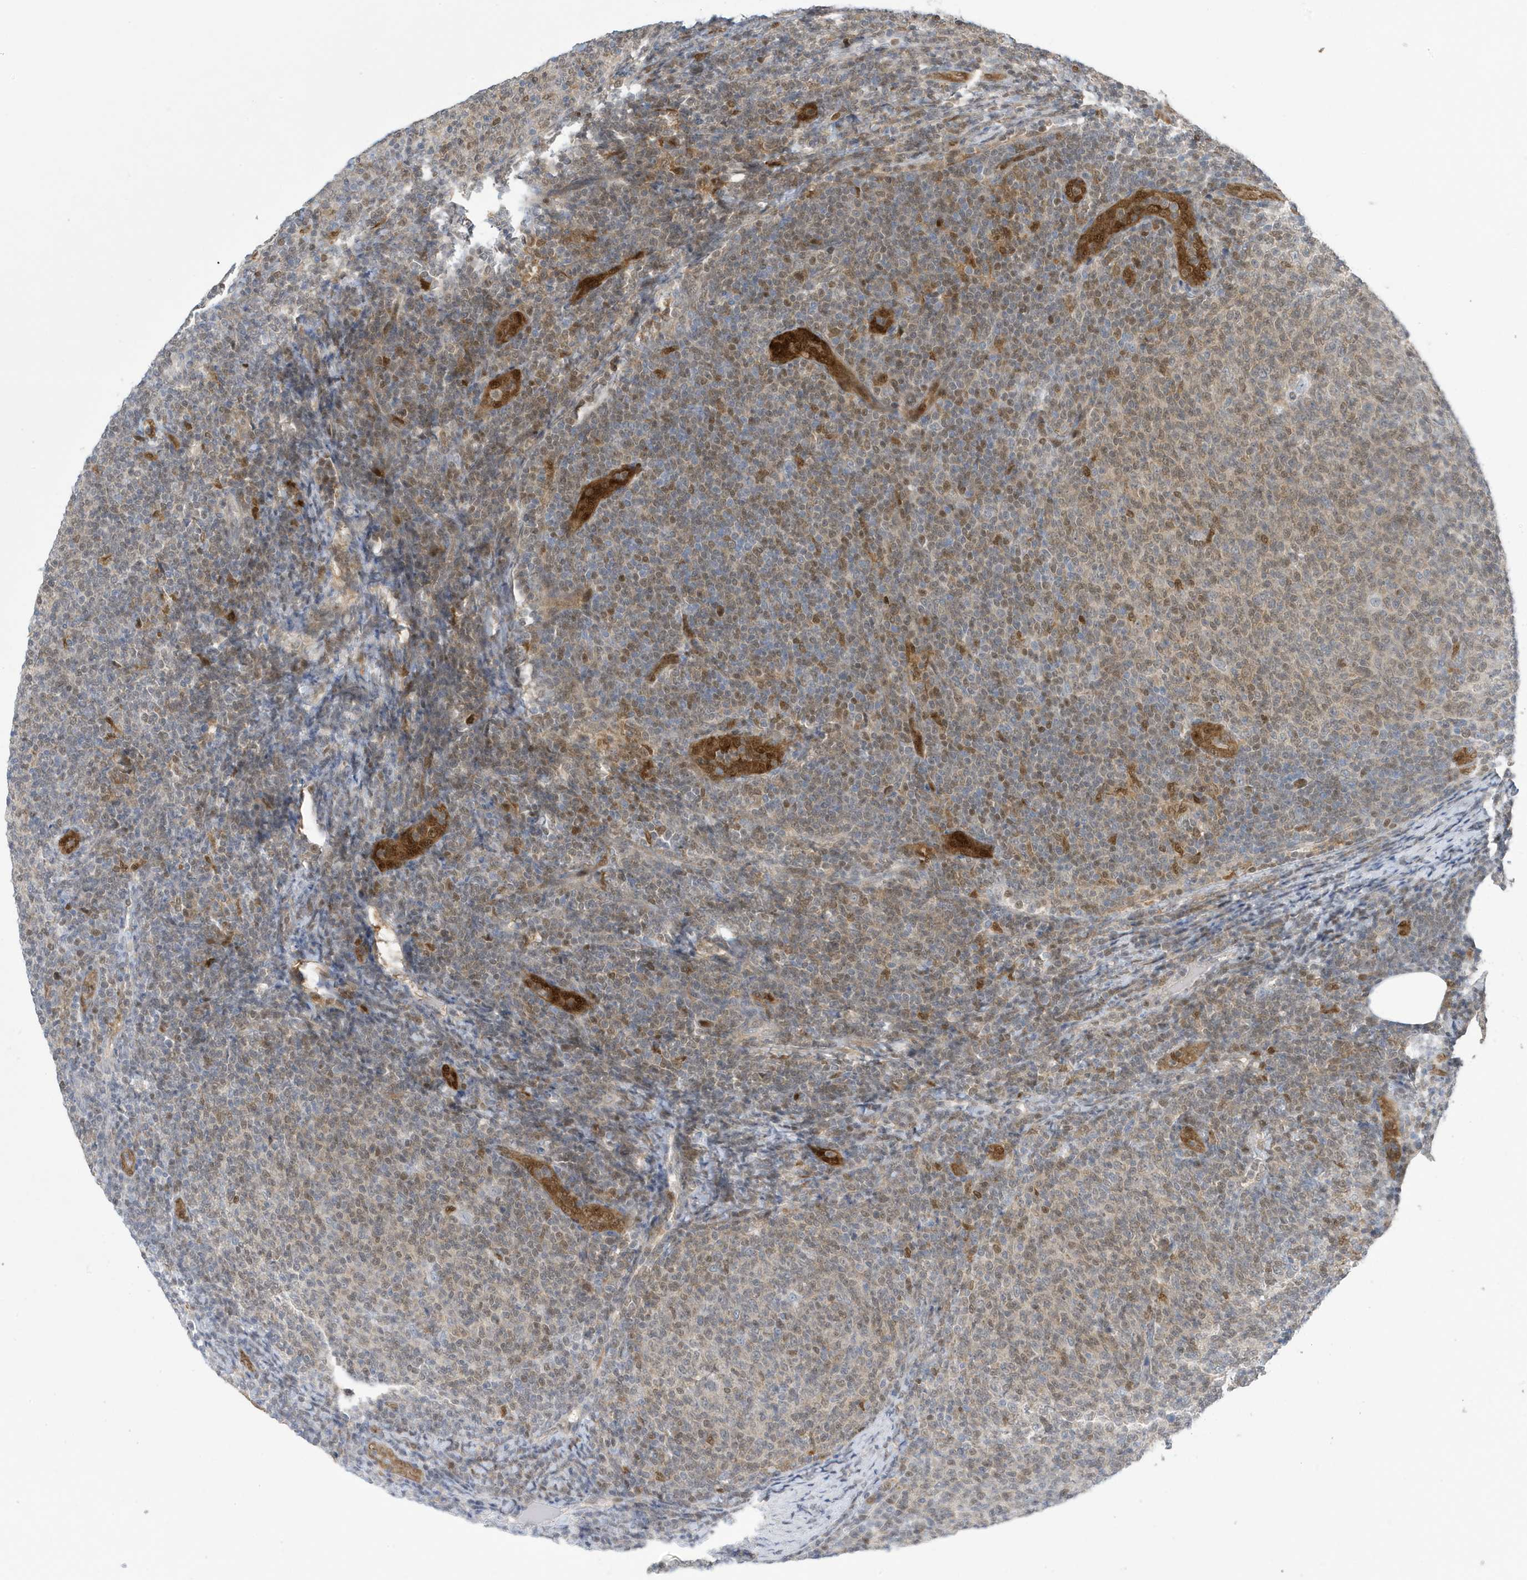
{"staining": {"intensity": "moderate", "quantity": "25%-75%", "location": "nuclear"}, "tissue": "lymphoma", "cell_type": "Tumor cells", "image_type": "cancer", "snomed": [{"axis": "morphology", "description": "Malignant lymphoma, non-Hodgkin's type, Low grade"}, {"axis": "topography", "description": "Lymph node"}], "caption": "Brown immunohistochemical staining in low-grade malignant lymphoma, non-Hodgkin's type shows moderate nuclear expression in approximately 25%-75% of tumor cells.", "gene": "NCOA7", "patient": {"sex": "male", "age": 66}}